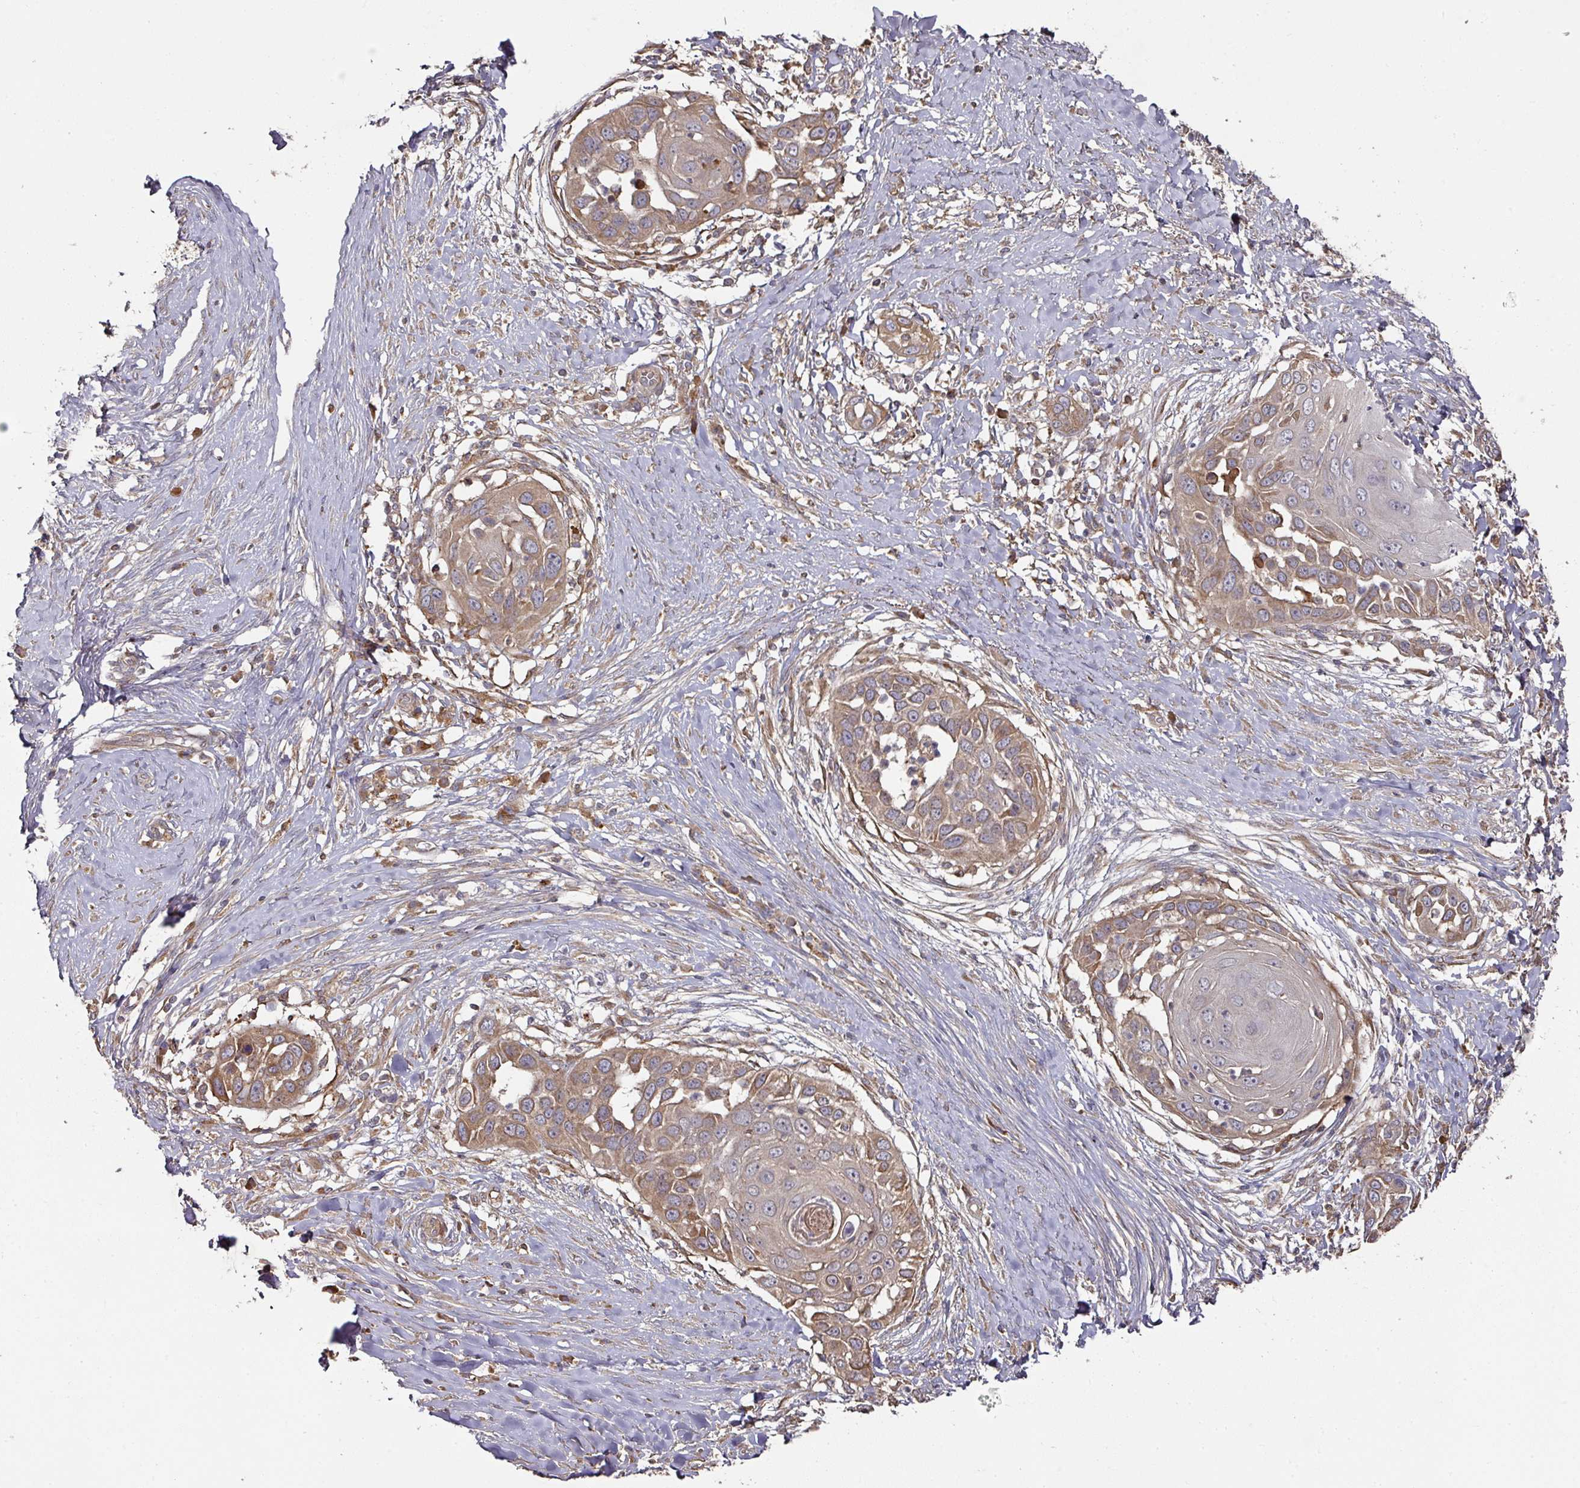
{"staining": {"intensity": "moderate", "quantity": ">75%", "location": "cytoplasmic/membranous"}, "tissue": "skin cancer", "cell_type": "Tumor cells", "image_type": "cancer", "snomed": [{"axis": "morphology", "description": "Squamous cell carcinoma, NOS"}, {"axis": "topography", "description": "Skin"}], "caption": "DAB immunohistochemical staining of human skin squamous cell carcinoma shows moderate cytoplasmic/membranous protein positivity in approximately >75% of tumor cells.", "gene": "CEP95", "patient": {"sex": "female", "age": 44}}